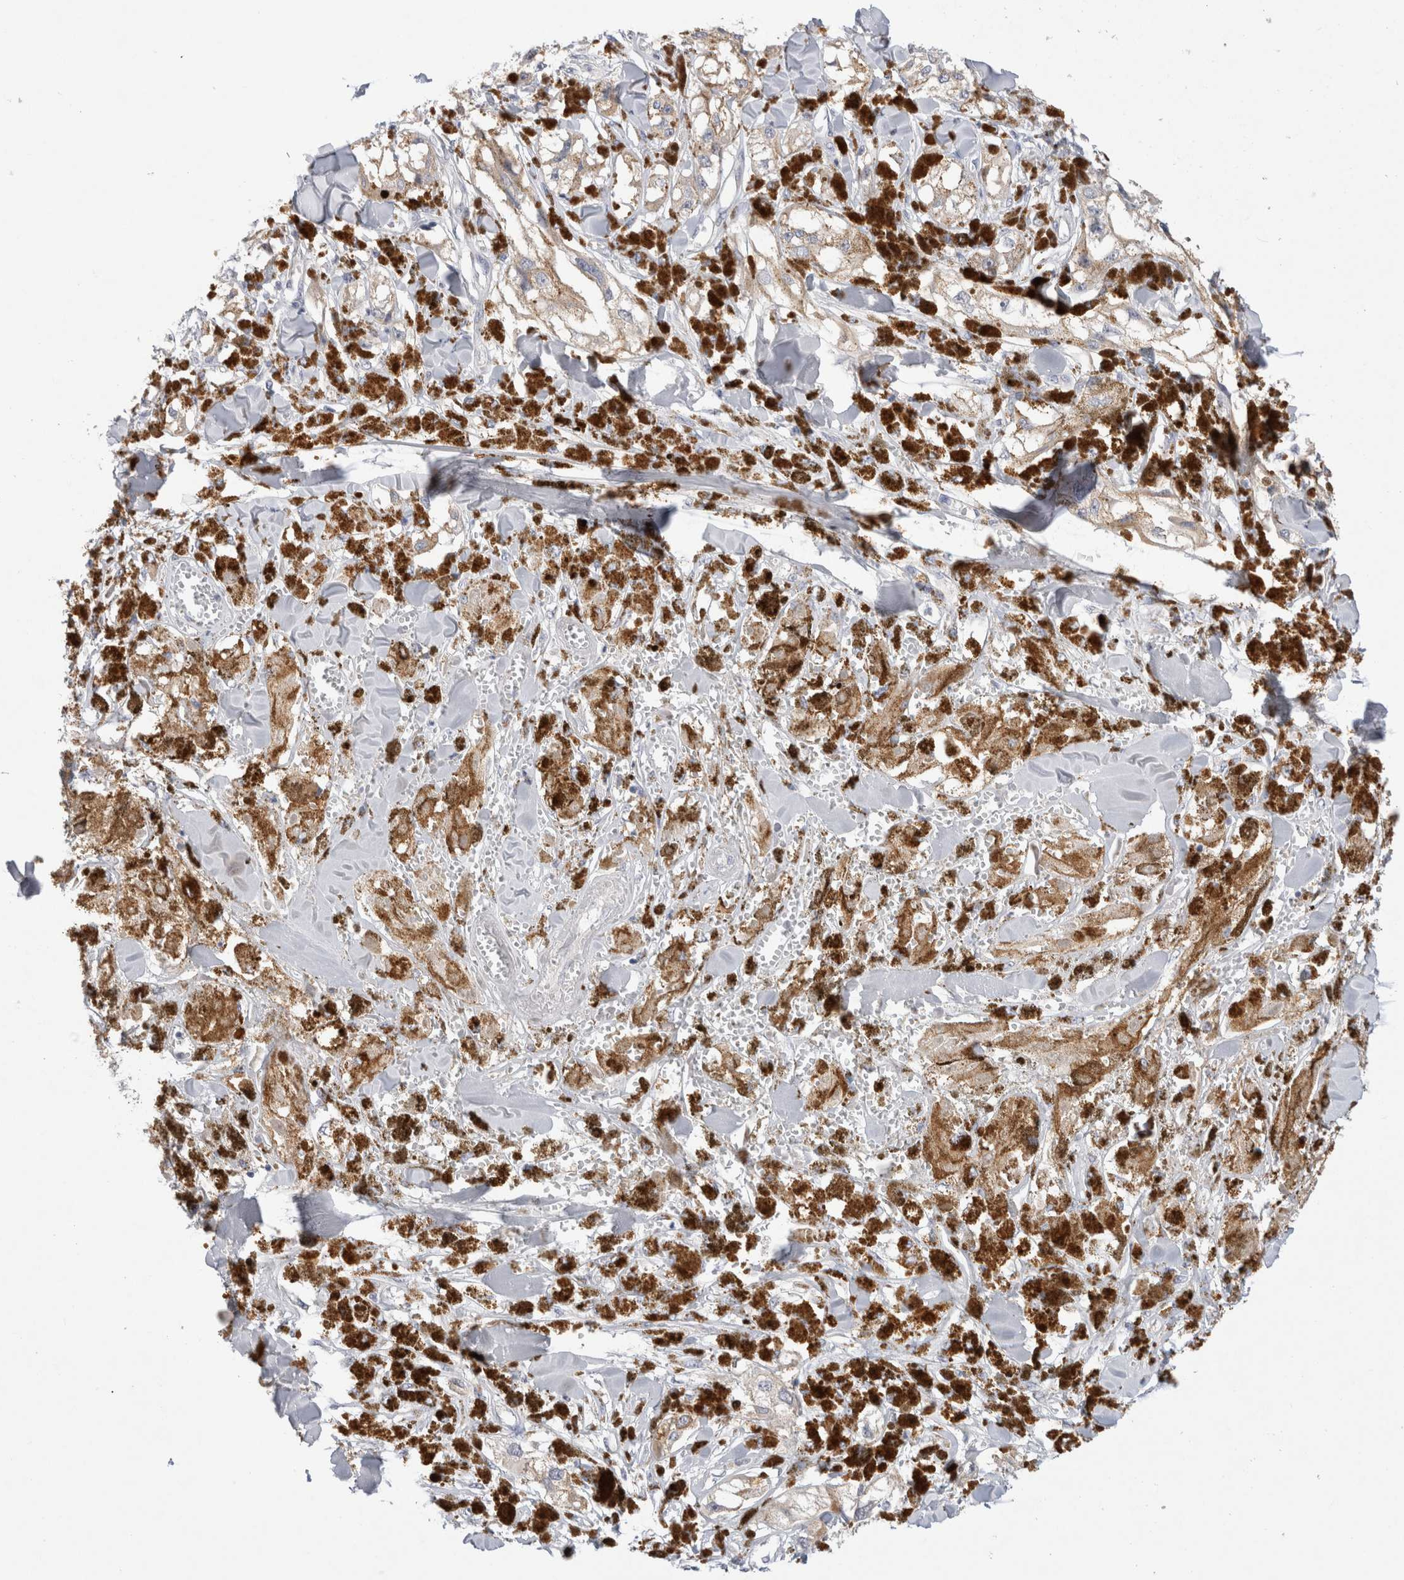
{"staining": {"intensity": "moderate", "quantity": ">75%", "location": "cytoplasmic/membranous"}, "tissue": "melanoma", "cell_type": "Tumor cells", "image_type": "cancer", "snomed": [{"axis": "morphology", "description": "Malignant melanoma, NOS"}, {"axis": "topography", "description": "Skin"}], "caption": "IHC staining of melanoma, which demonstrates medium levels of moderate cytoplasmic/membranous staining in about >75% of tumor cells indicating moderate cytoplasmic/membranous protein staining. The staining was performed using DAB (brown) for protein detection and nuclei were counterstained in hematoxylin (blue).", "gene": "GAS1", "patient": {"sex": "male", "age": 88}}